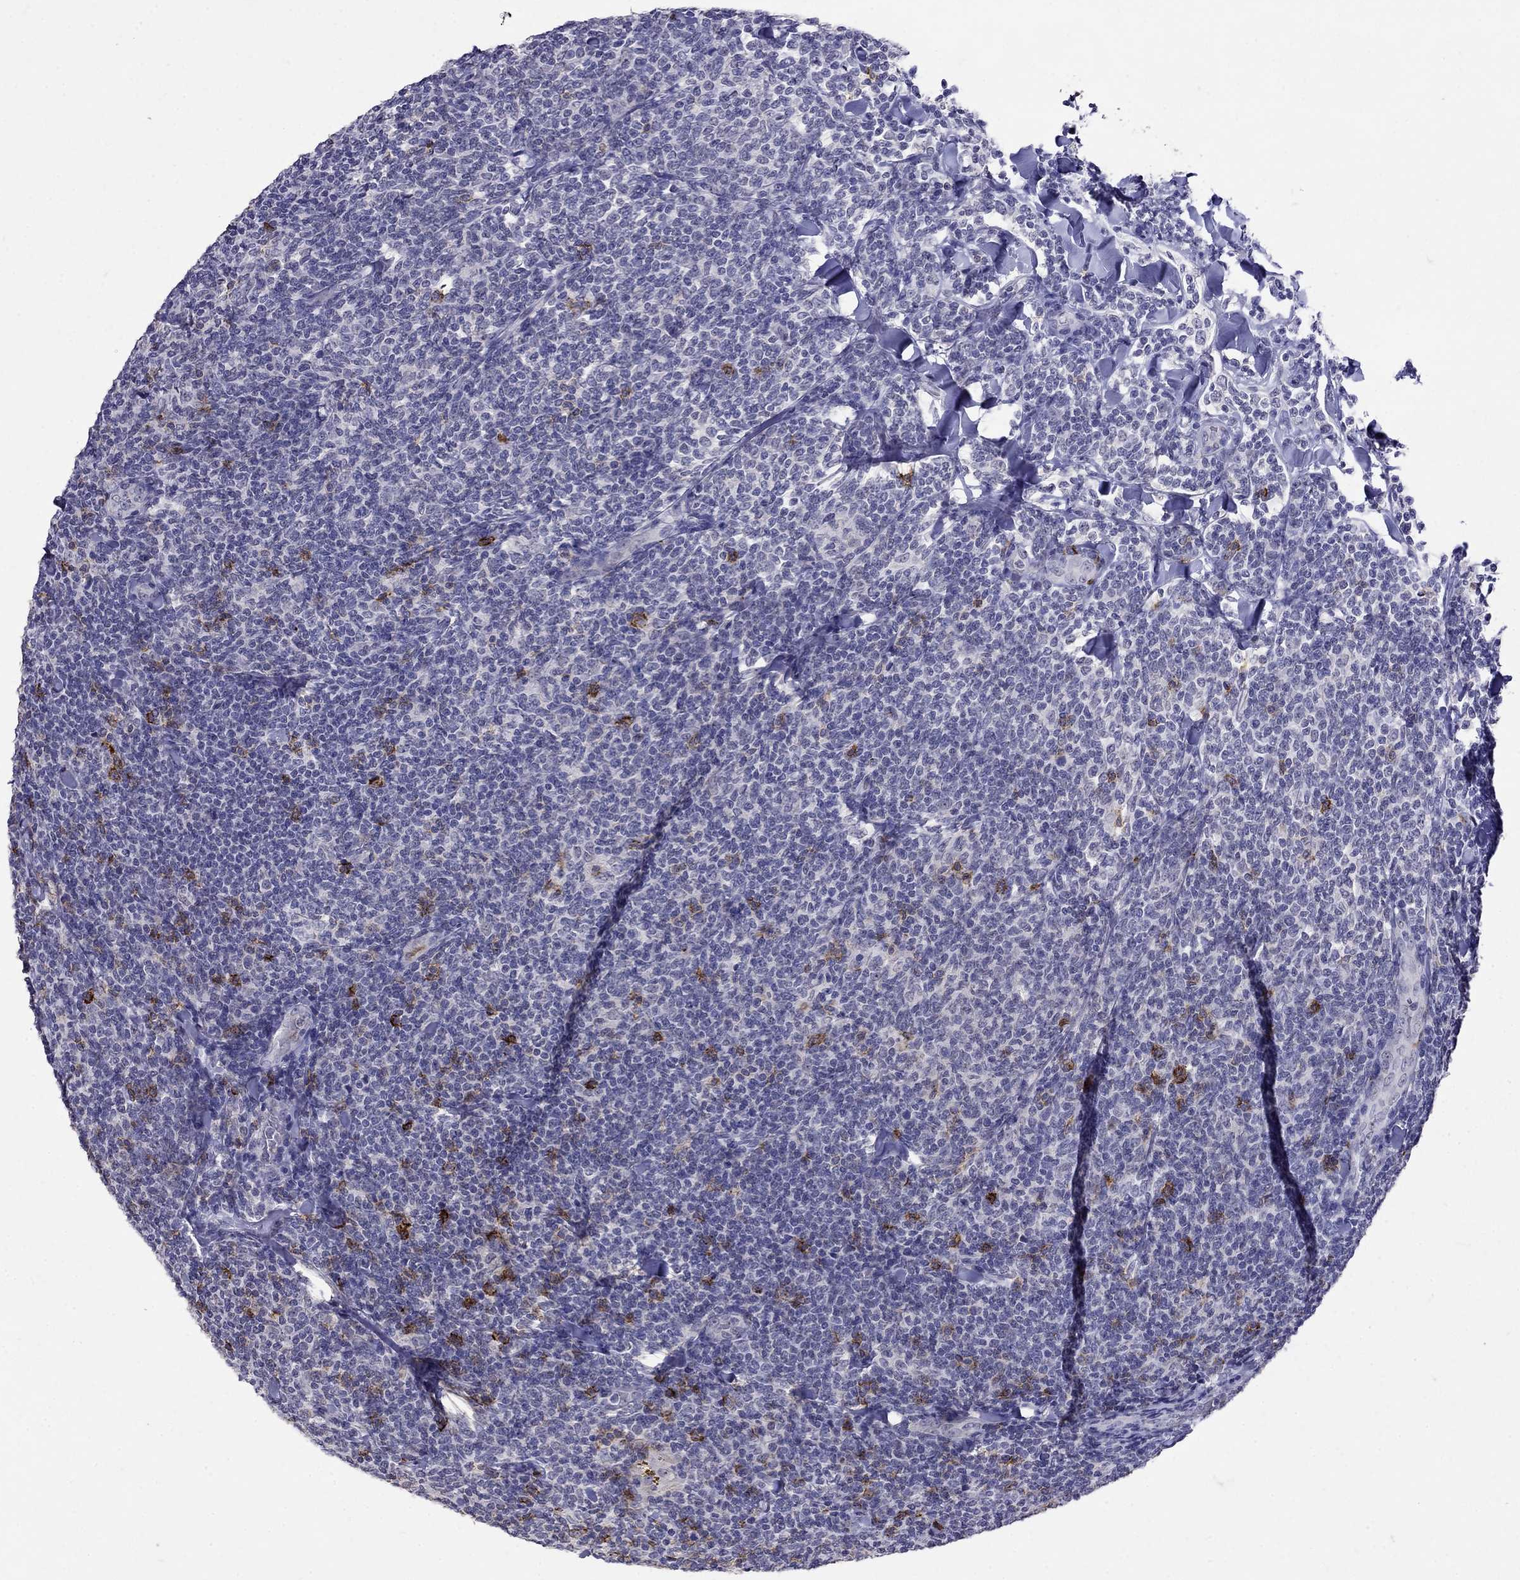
{"staining": {"intensity": "negative", "quantity": "none", "location": "none"}, "tissue": "lymphoma", "cell_type": "Tumor cells", "image_type": "cancer", "snomed": [{"axis": "morphology", "description": "Malignant lymphoma, non-Hodgkin's type, Low grade"}, {"axis": "topography", "description": "Lymph node"}], "caption": "Malignant lymphoma, non-Hodgkin's type (low-grade) was stained to show a protein in brown. There is no significant staining in tumor cells. (DAB (3,3'-diaminobenzidine) IHC visualized using brightfield microscopy, high magnification).", "gene": "CD8B", "patient": {"sex": "female", "age": 56}}